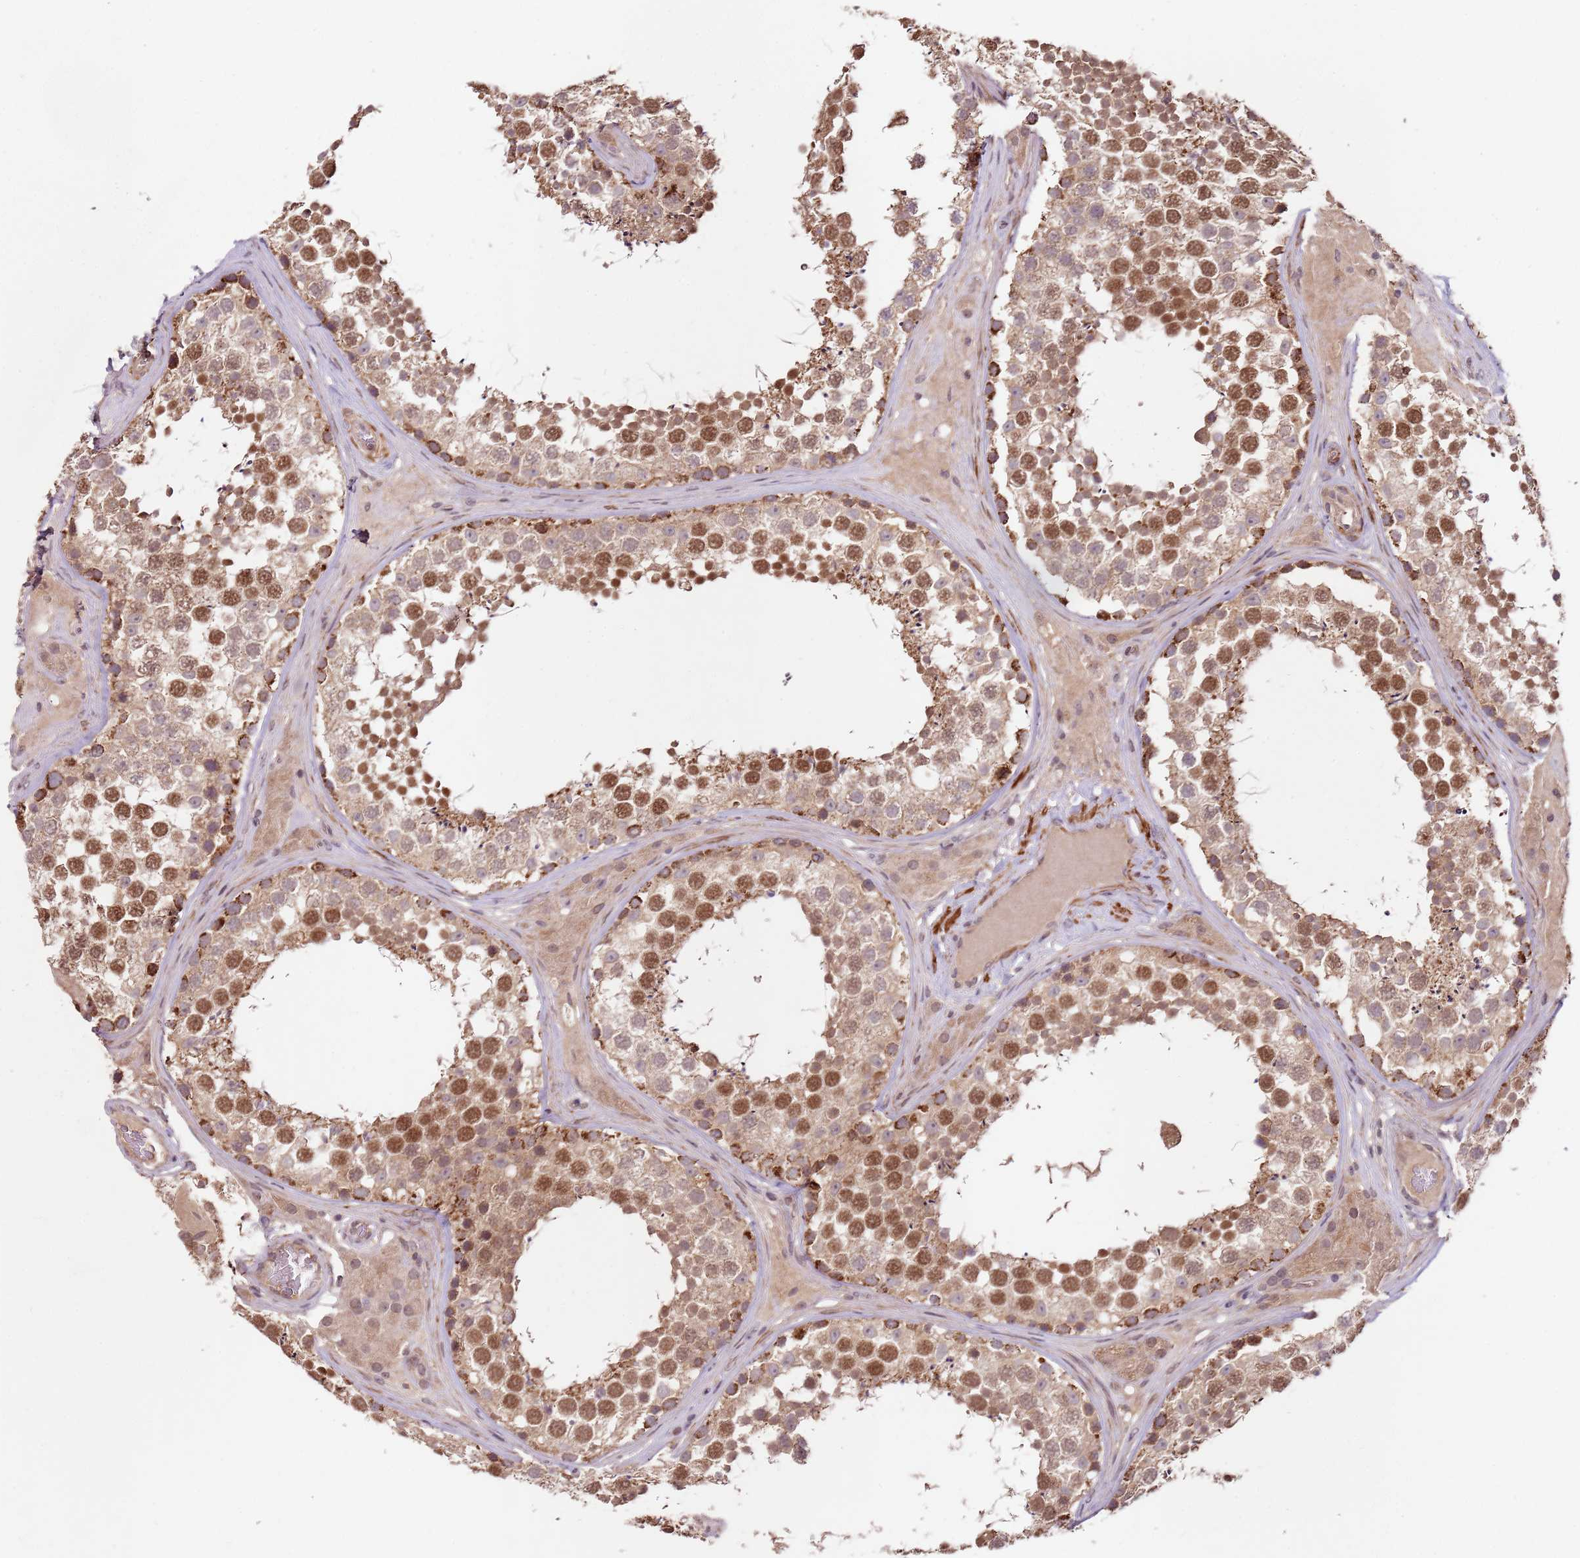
{"staining": {"intensity": "moderate", "quantity": ">75%", "location": "cytoplasmic/membranous,nuclear"}, "tissue": "testis", "cell_type": "Cells in seminiferous ducts", "image_type": "normal", "snomed": [{"axis": "morphology", "description": "Normal tissue, NOS"}, {"axis": "topography", "description": "Testis"}], "caption": "Cells in seminiferous ducts demonstrate medium levels of moderate cytoplasmic/membranous,nuclear positivity in approximately >75% of cells in normal testis.", "gene": "LIN37", "patient": {"sex": "male", "age": 46}}